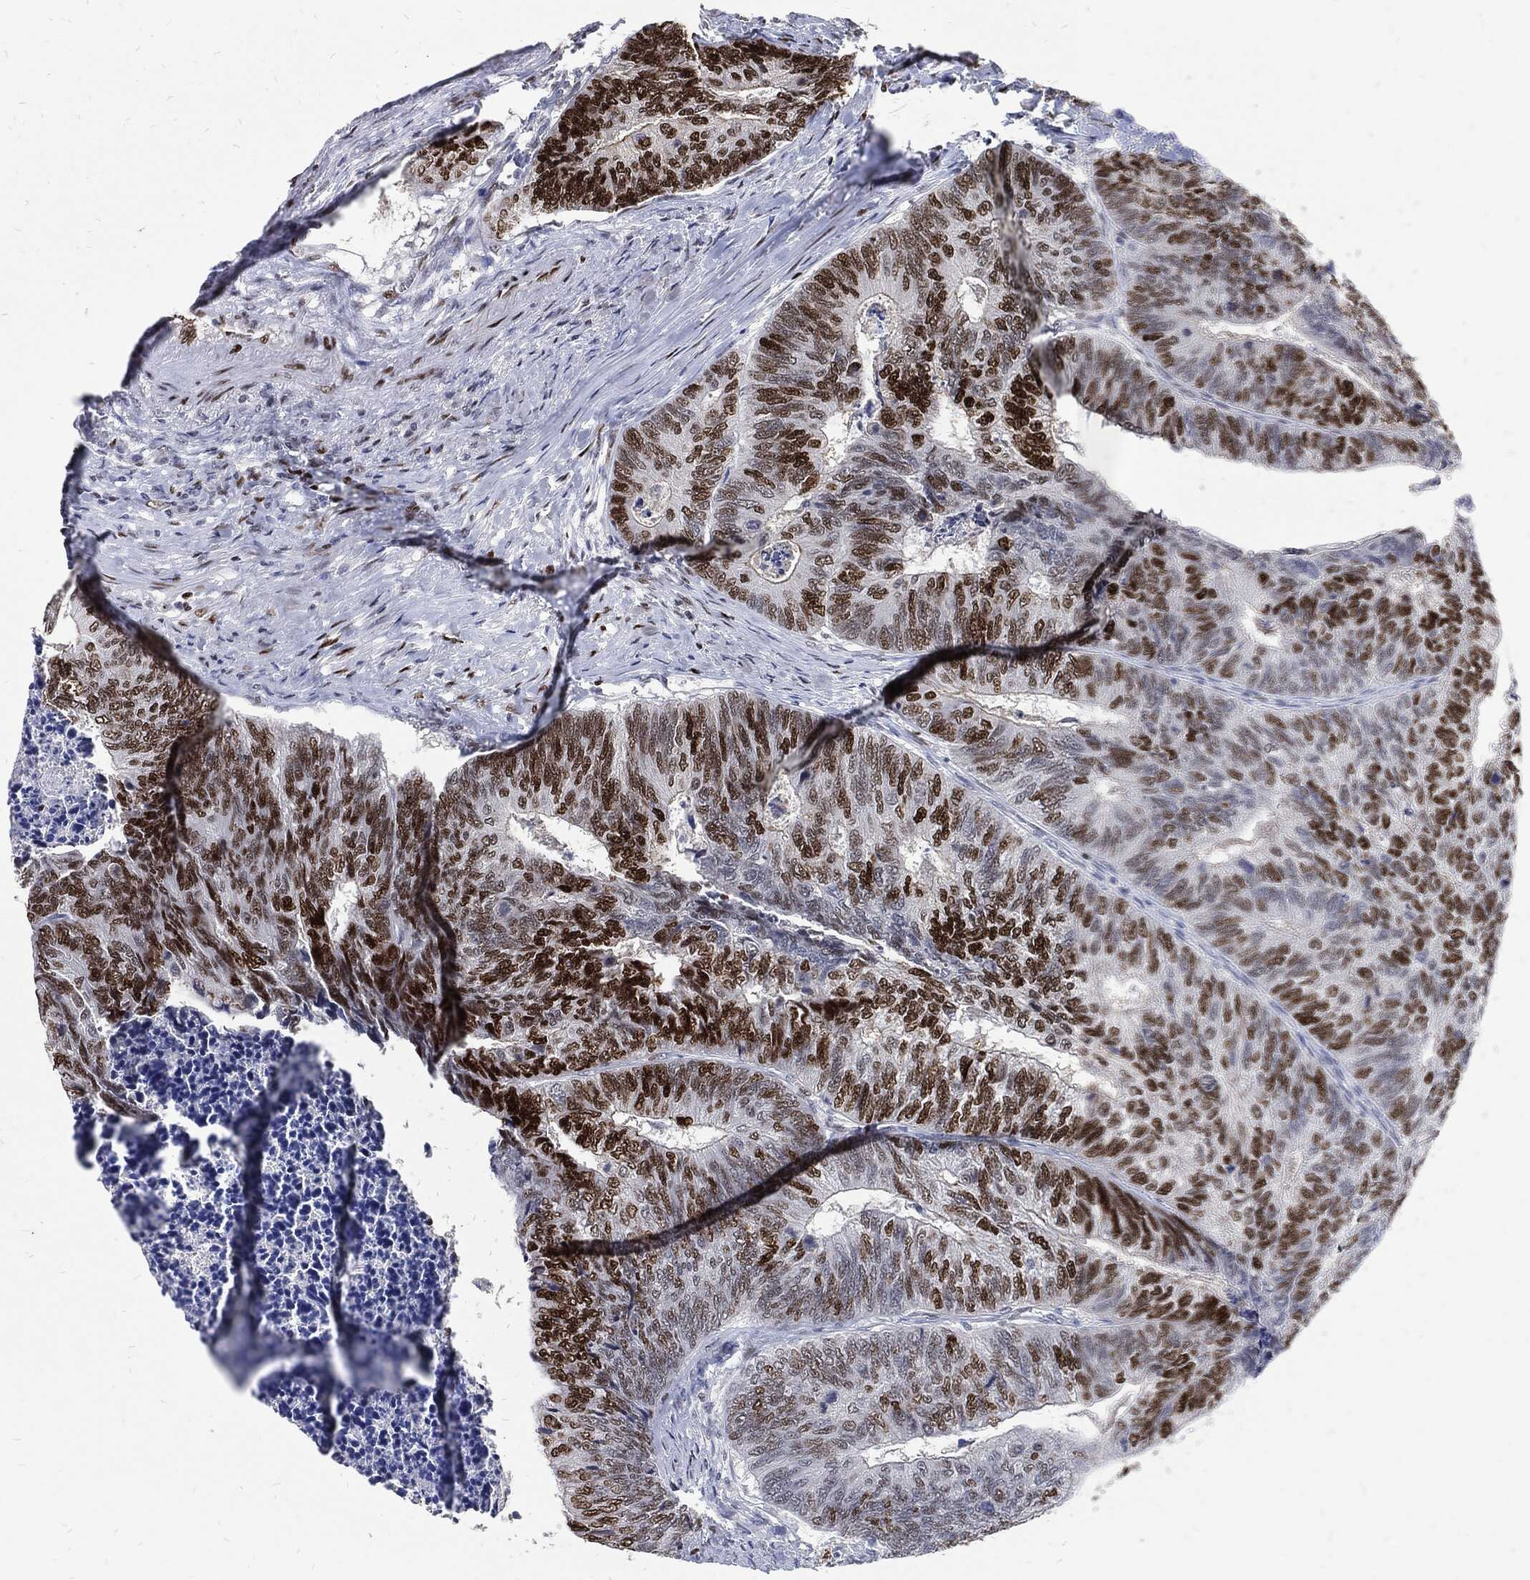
{"staining": {"intensity": "strong", "quantity": "25%-75%", "location": "nuclear"}, "tissue": "colorectal cancer", "cell_type": "Tumor cells", "image_type": "cancer", "snomed": [{"axis": "morphology", "description": "Adenocarcinoma, NOS"}, {"axis": "topography", "description": "Colon"}], "caption": "Strong nuclear positivity is identified in approximately 25%-75% of tumor cells in colorectal cancer (adenocarcinoma). The protein of interest is shown in brown color, while the nuclei are stained blue.", "gene": "JUN", "patient": {"sex": "female", "age": 67}}